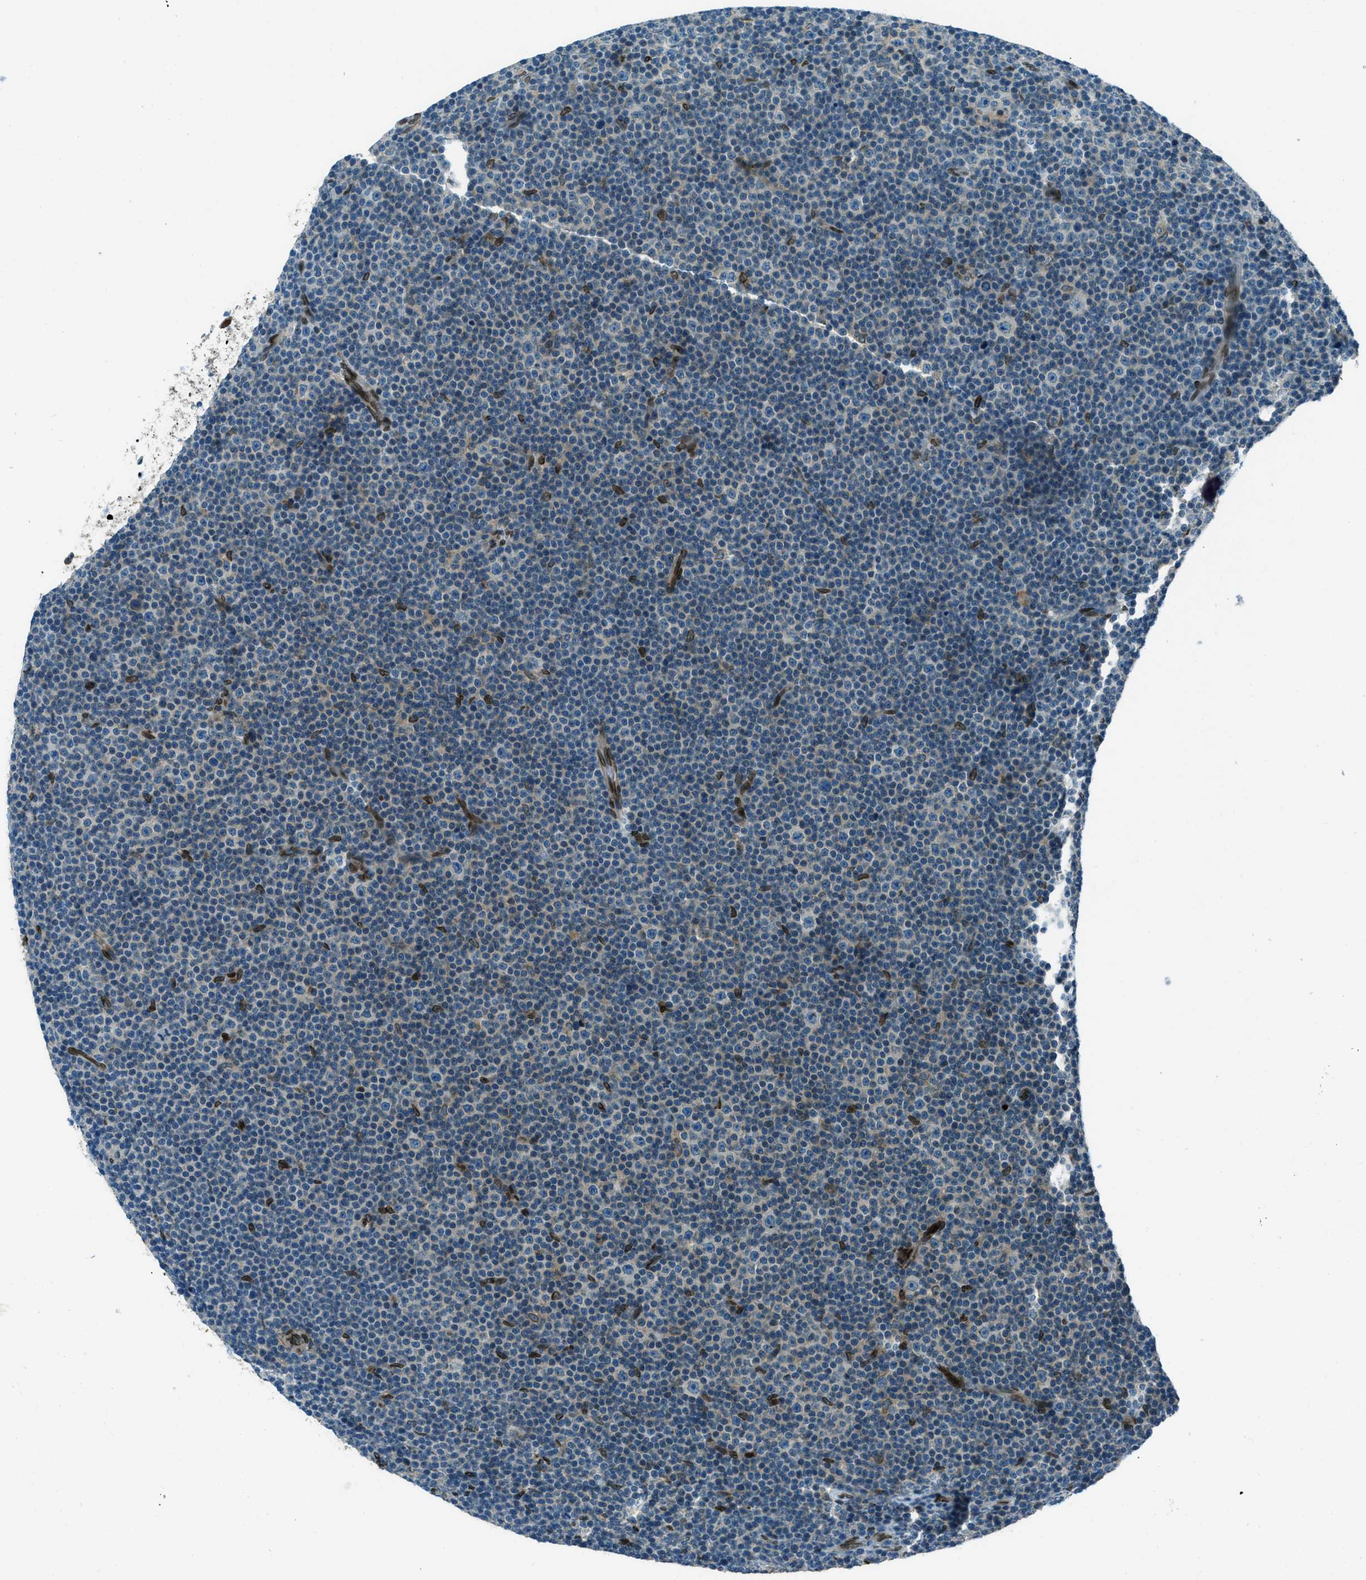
{"staining": {"intensity": "negative", "quantity": "none", "location": "none"}, "tissue": "lymphoma", "cell_type": "Tumor cells", "image_type": "cancer", "snomed": [{"axis": "morphology", "description": "Malignant lymphoma, non-Hodgkin's type, Low grade"}, {"axis": "topography", "description": "Lymph node"}], "caption": "This is an immunohistochemistry (IHC) image of human low-grade malignant lymphoma, non-Hodgkin's type. There is no positivity in tumor cells.", "gene": "LEMD2", "patient": {"sex": "female", "age": 67}}